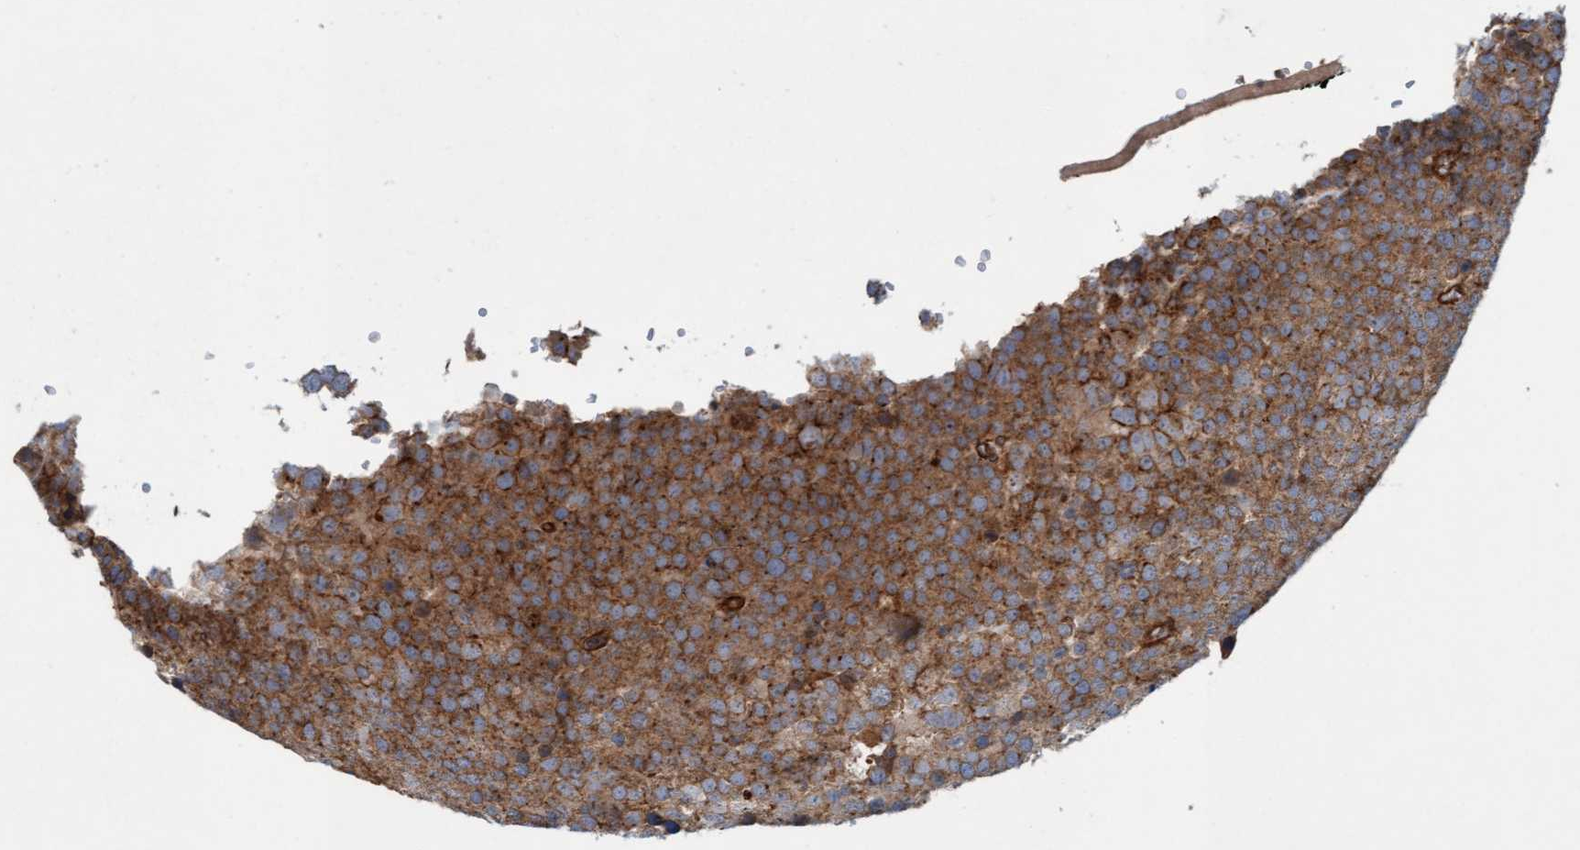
{"staining": {"intensity": "moderate", "quantity": ">75%", "location": "cytoplasmic/membranous"}, "tissue": "testis cancer", "cell_type": "Tumor cells", "image_type": "cancer", "snomed": [{"axis": "morphology", "description": "Seminoma, NOS"}, {"axis": "topography", "description": "Testis"}], "caption": "Testis cancer tissue shows moderate cytoplasmic/membranous expression in about >75% of tumor cells, visualized by immunohistochemistry.", "gene": "ERAL1", "patient": {"sex": "male", "age": 71}}